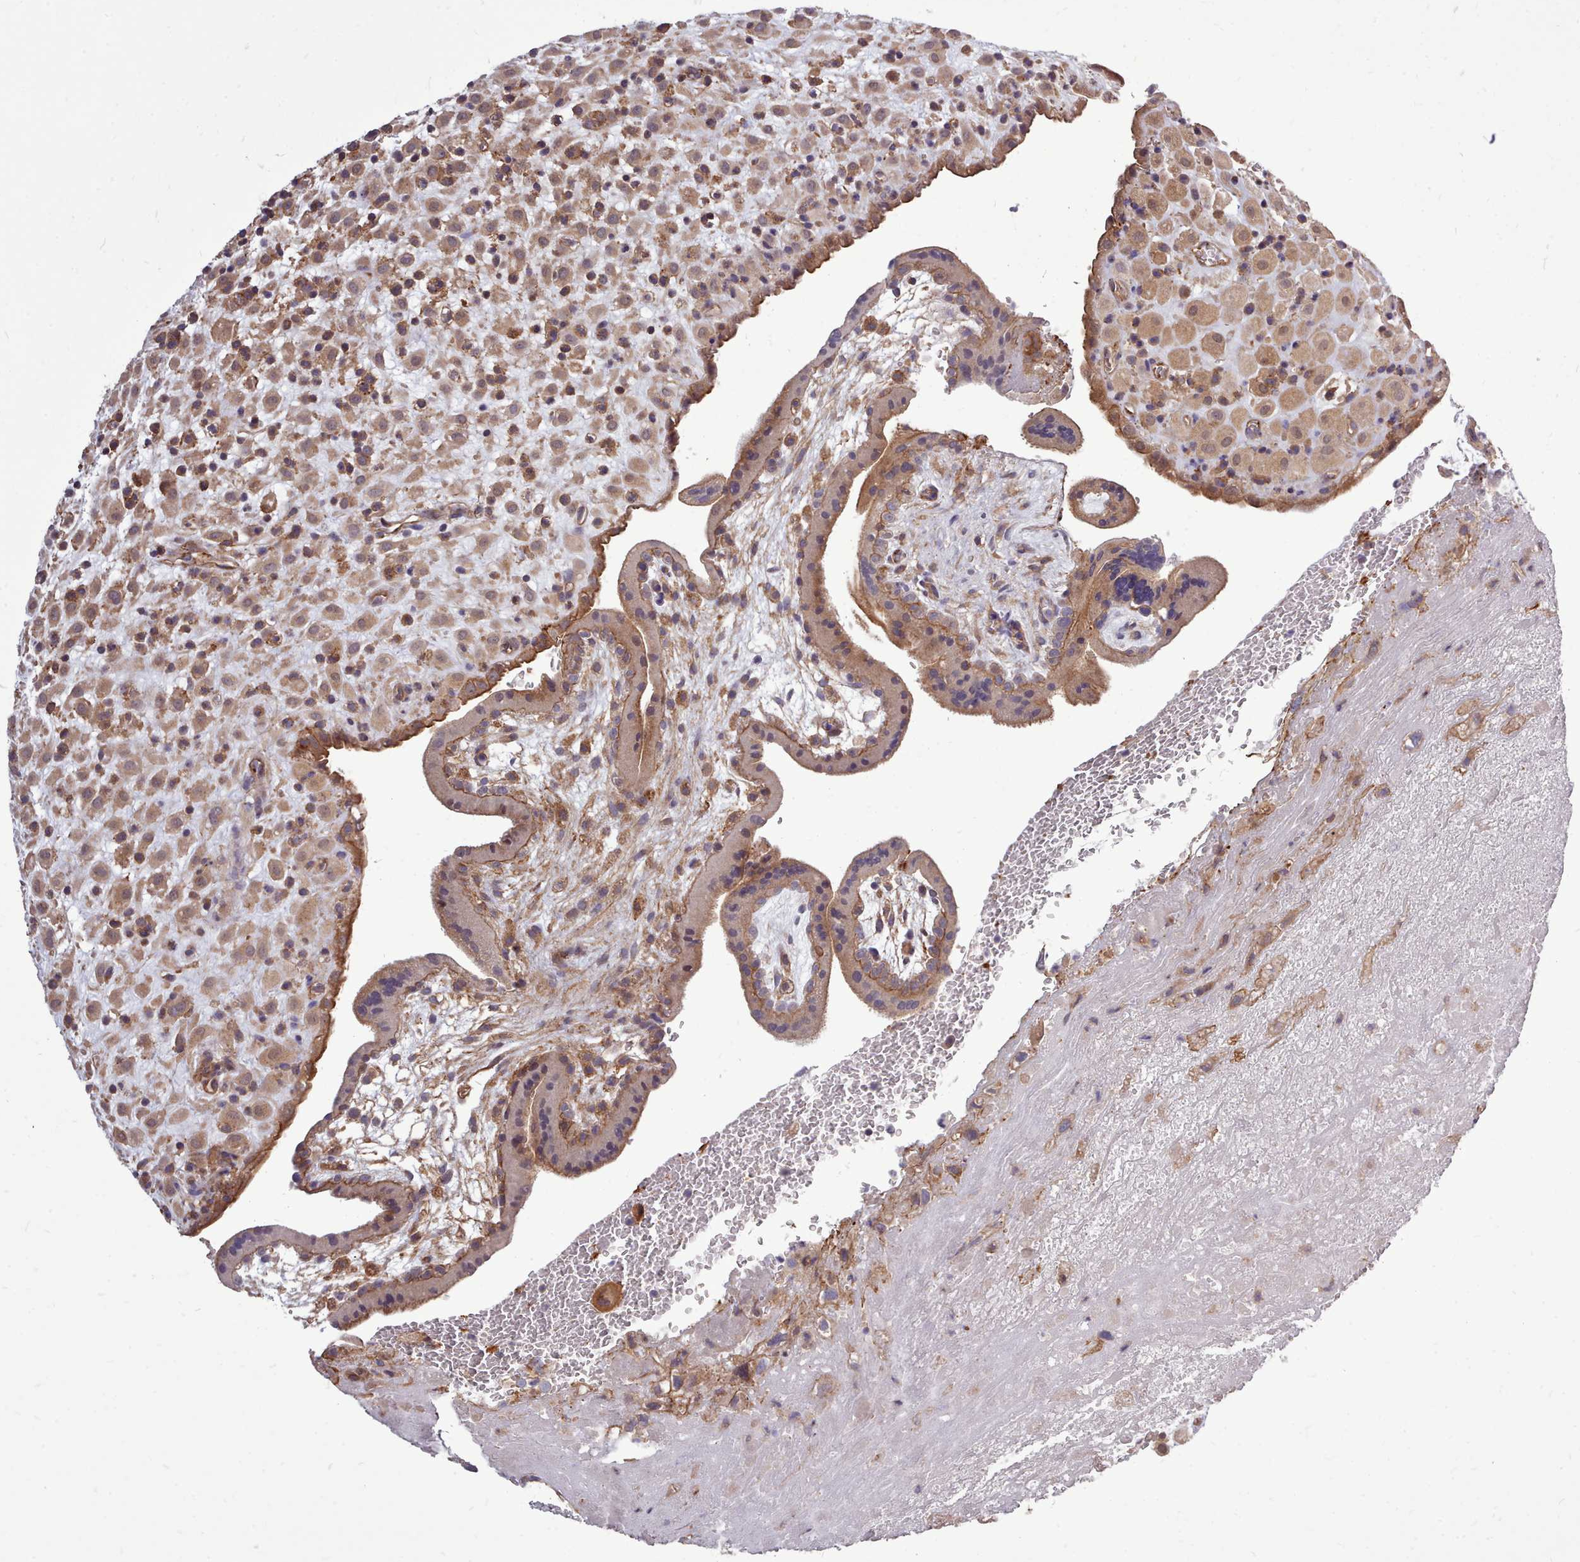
{"staining": {"intensity": "weak", "quantity": ">75%", "location": "cytoplasmic/membranous"}, "tissue": "placenta", "cell_type": "Decidual cells", "image_type": "normal", "snomed": [{"axis": "morphology", "description": "Normal tissue, NOS"}, {"axis": "topography", "description": "Placenta"}], "caption": "The photomicrograph exhibits immunohistochemical staining of benign placenta. There is weak cytoplasmic/membranous positivity is appreciated in about >75% of decidual cells. The staining is performed using DAB (3,3'-diaminobenzidine) brown chromogen to label protein expression. The nuclei are counter-stained blue using hematoxylin.", "gene": "STUB1", "patient": {"sex": "female", "age": 35}}